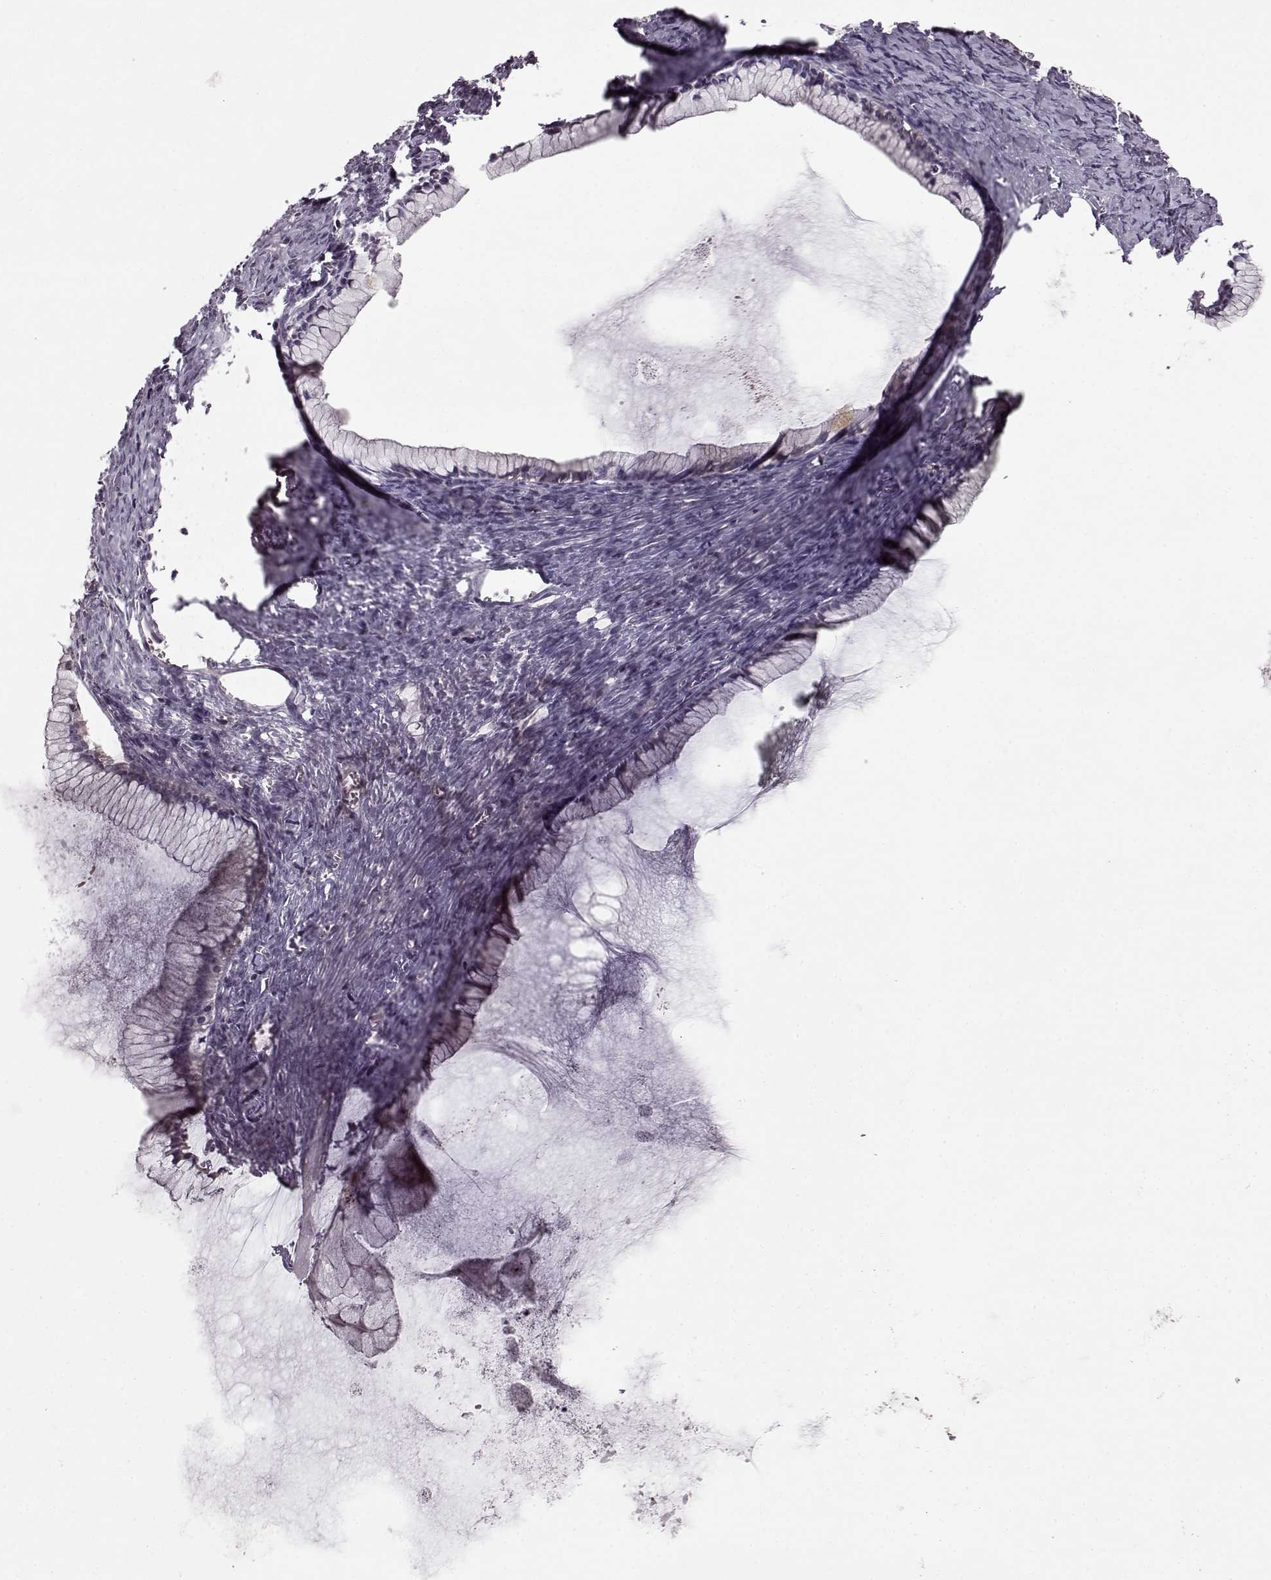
{"staining": {"intensity": "negative", "quantity": "none", "location": "none"}, "tissue": "ovarian cancer", "cell_type": "Tumor cells", "image_type": "cancer", "snomed": [{"axis": "morphology", "description": "Cystadenocarcinoma, mucinous, NOS"}, {"axis": "topography", "description": "Ovary"}], "caption": "This is an immunohistochemistry (IHC) image of human ovarian cancer. There is no staining in tumor cells.", "gene": "FSHB", "patient": {"sex": "female", "age": 41}}